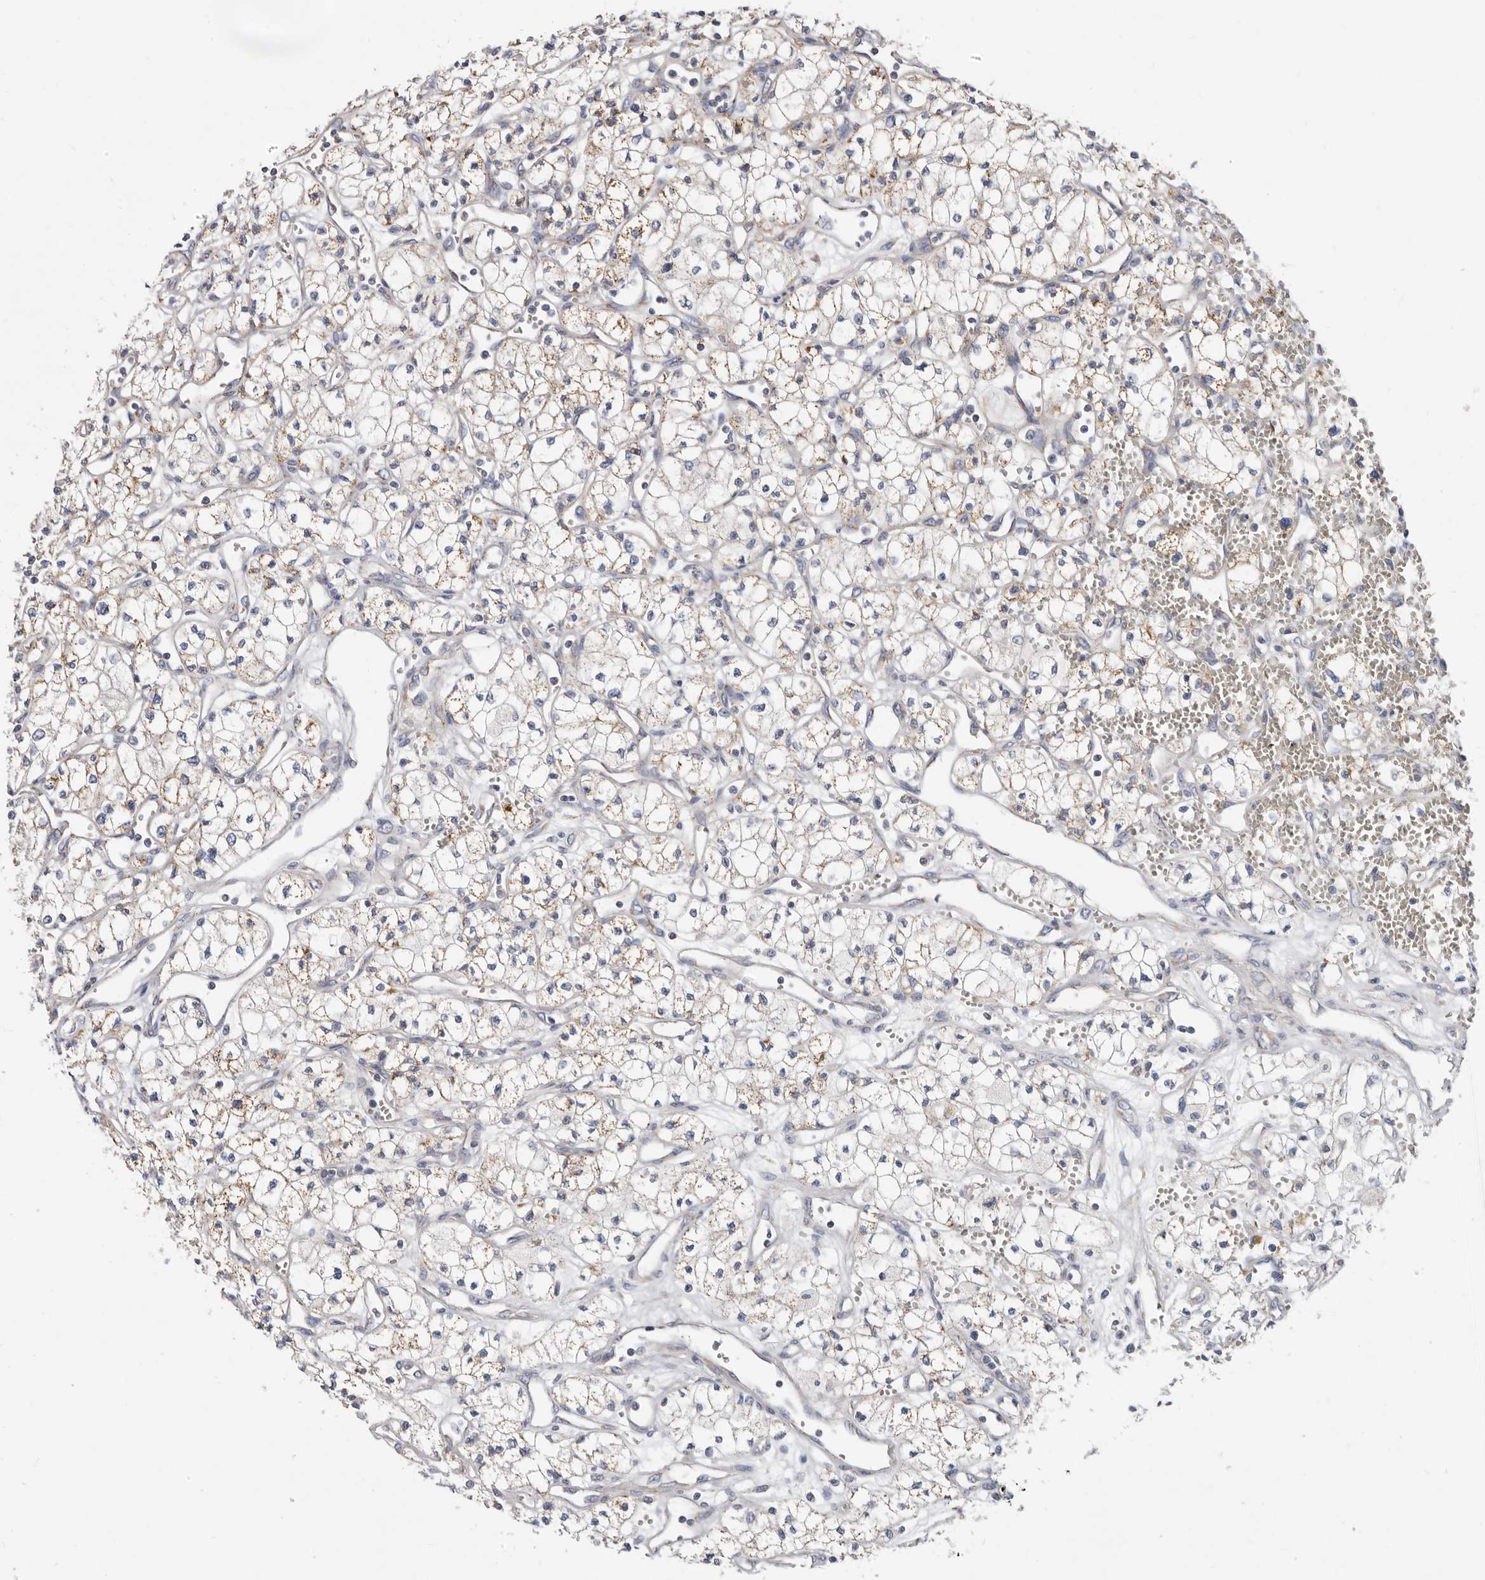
{"staining": {"intensity": "negative", "quantity": "none", "location": "none"}, "tissue": "renal cancer", "cell_type": "Tumor cells", "image_type": "cancer", "snomed": [{"axis": "morphology", "description": "Adenocarcinoma, NOS"}, {"axis": "topography", "description": "Kidney"}], "caption": "Immunohistochemistry image of neoplastic tissue: human renal cancer stained with DAB demonstrates no significant protein positivity in tumor cells.", "gene": "RSPO2", "patient": {"sex": "male", "age": 59}}